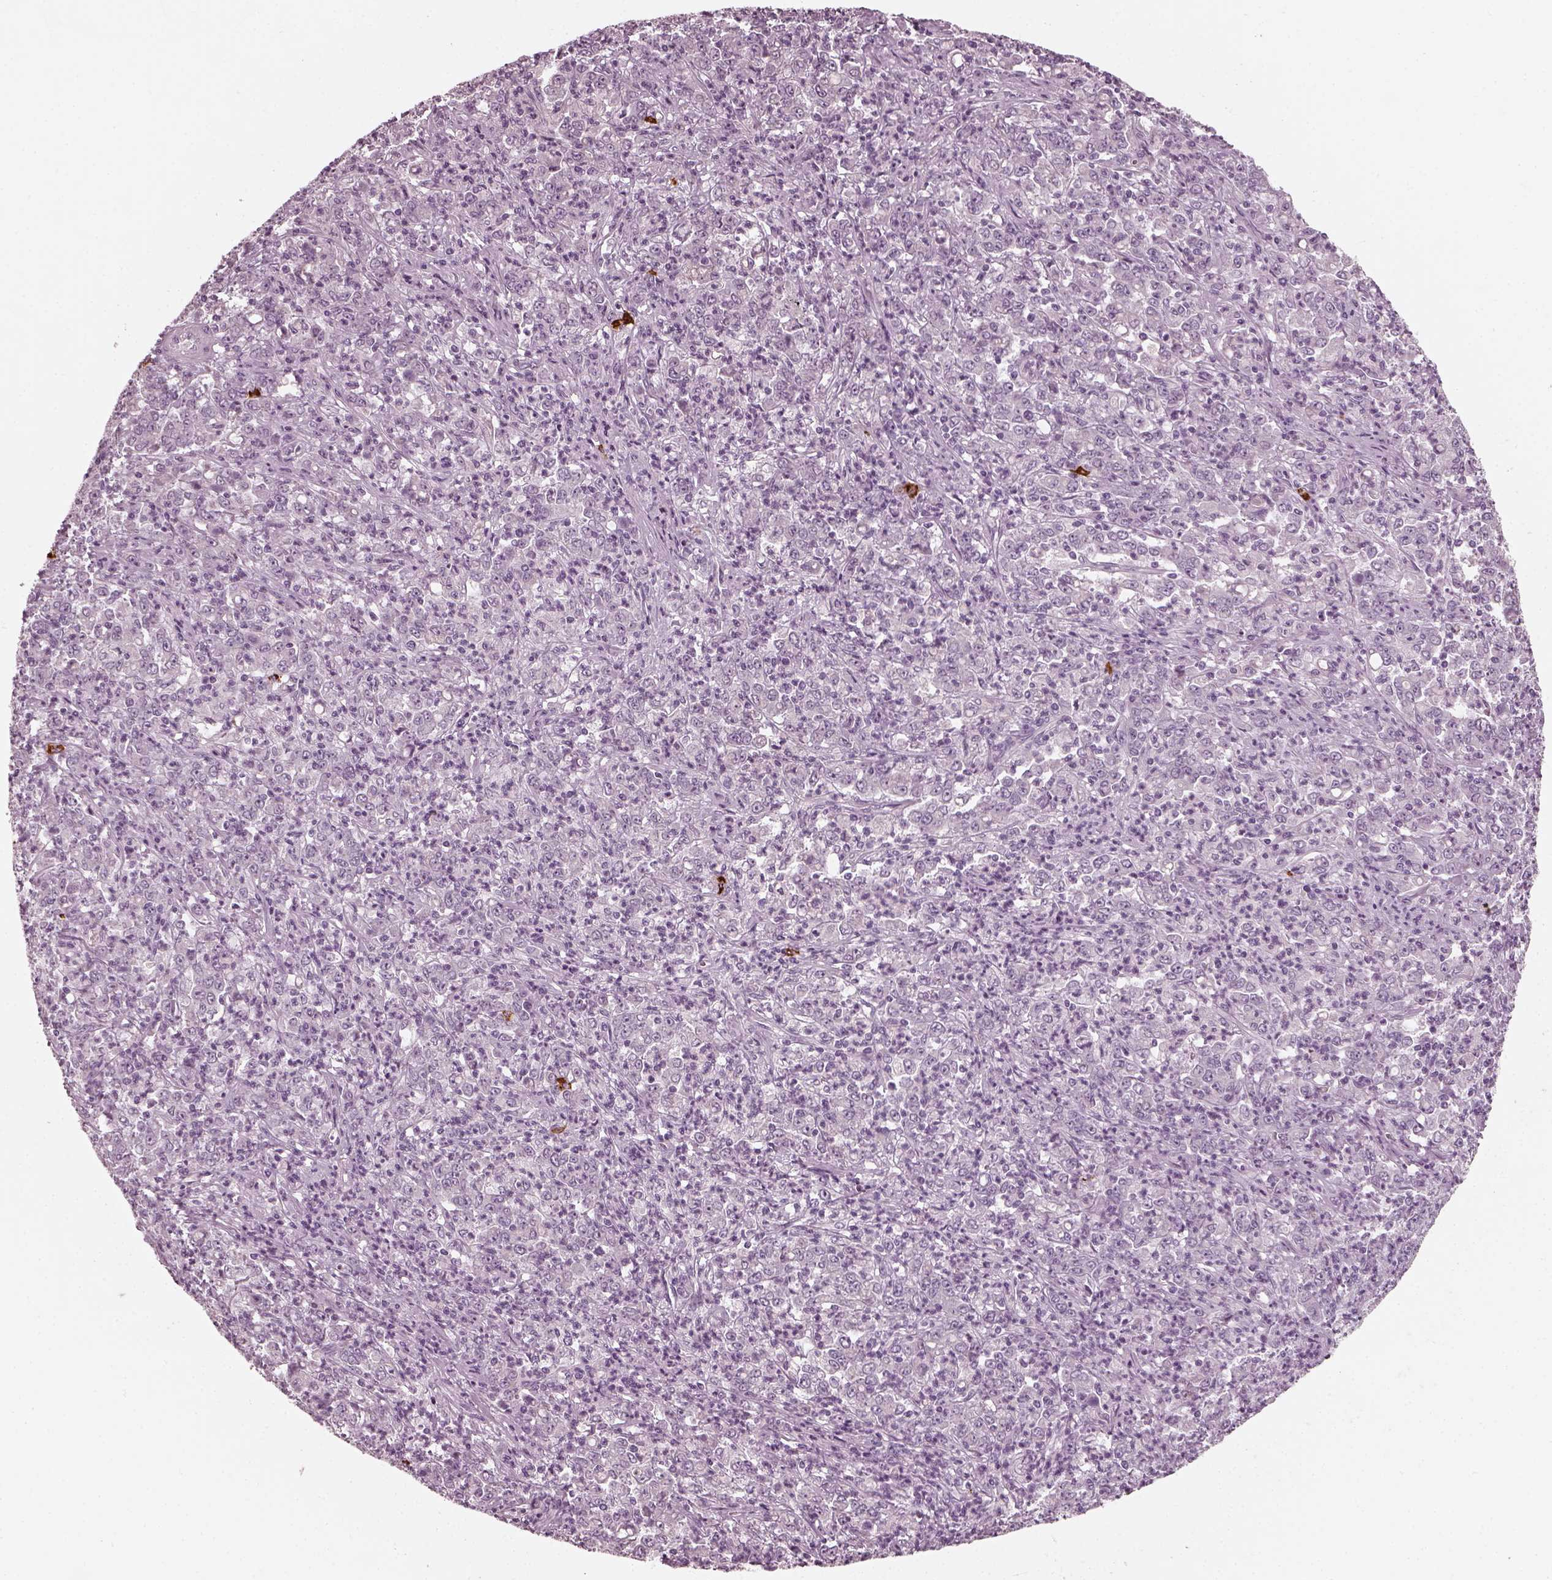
{"staining": {"intensity": "negative", "quantity": "none", "location": "none"}, "tissue": "stomach cancer", "cell_type": "Tumor cells", "image_type": "cancer", "snomed": [{"axis": "morphology", "description": "Adenocarcinoma, NOS"}, {"axis": "topography", "description": "Stomach, lower"}], "caption": "IHC of human adenocarcinoma (stomach) demonstrates no staining in tumor cells. The staining is performed using DAB brown chromogen with nuclei counter-stained in using hematoxylin.", "gene": "CNTN1", "patient": {"sex": "female", "age": 71}}